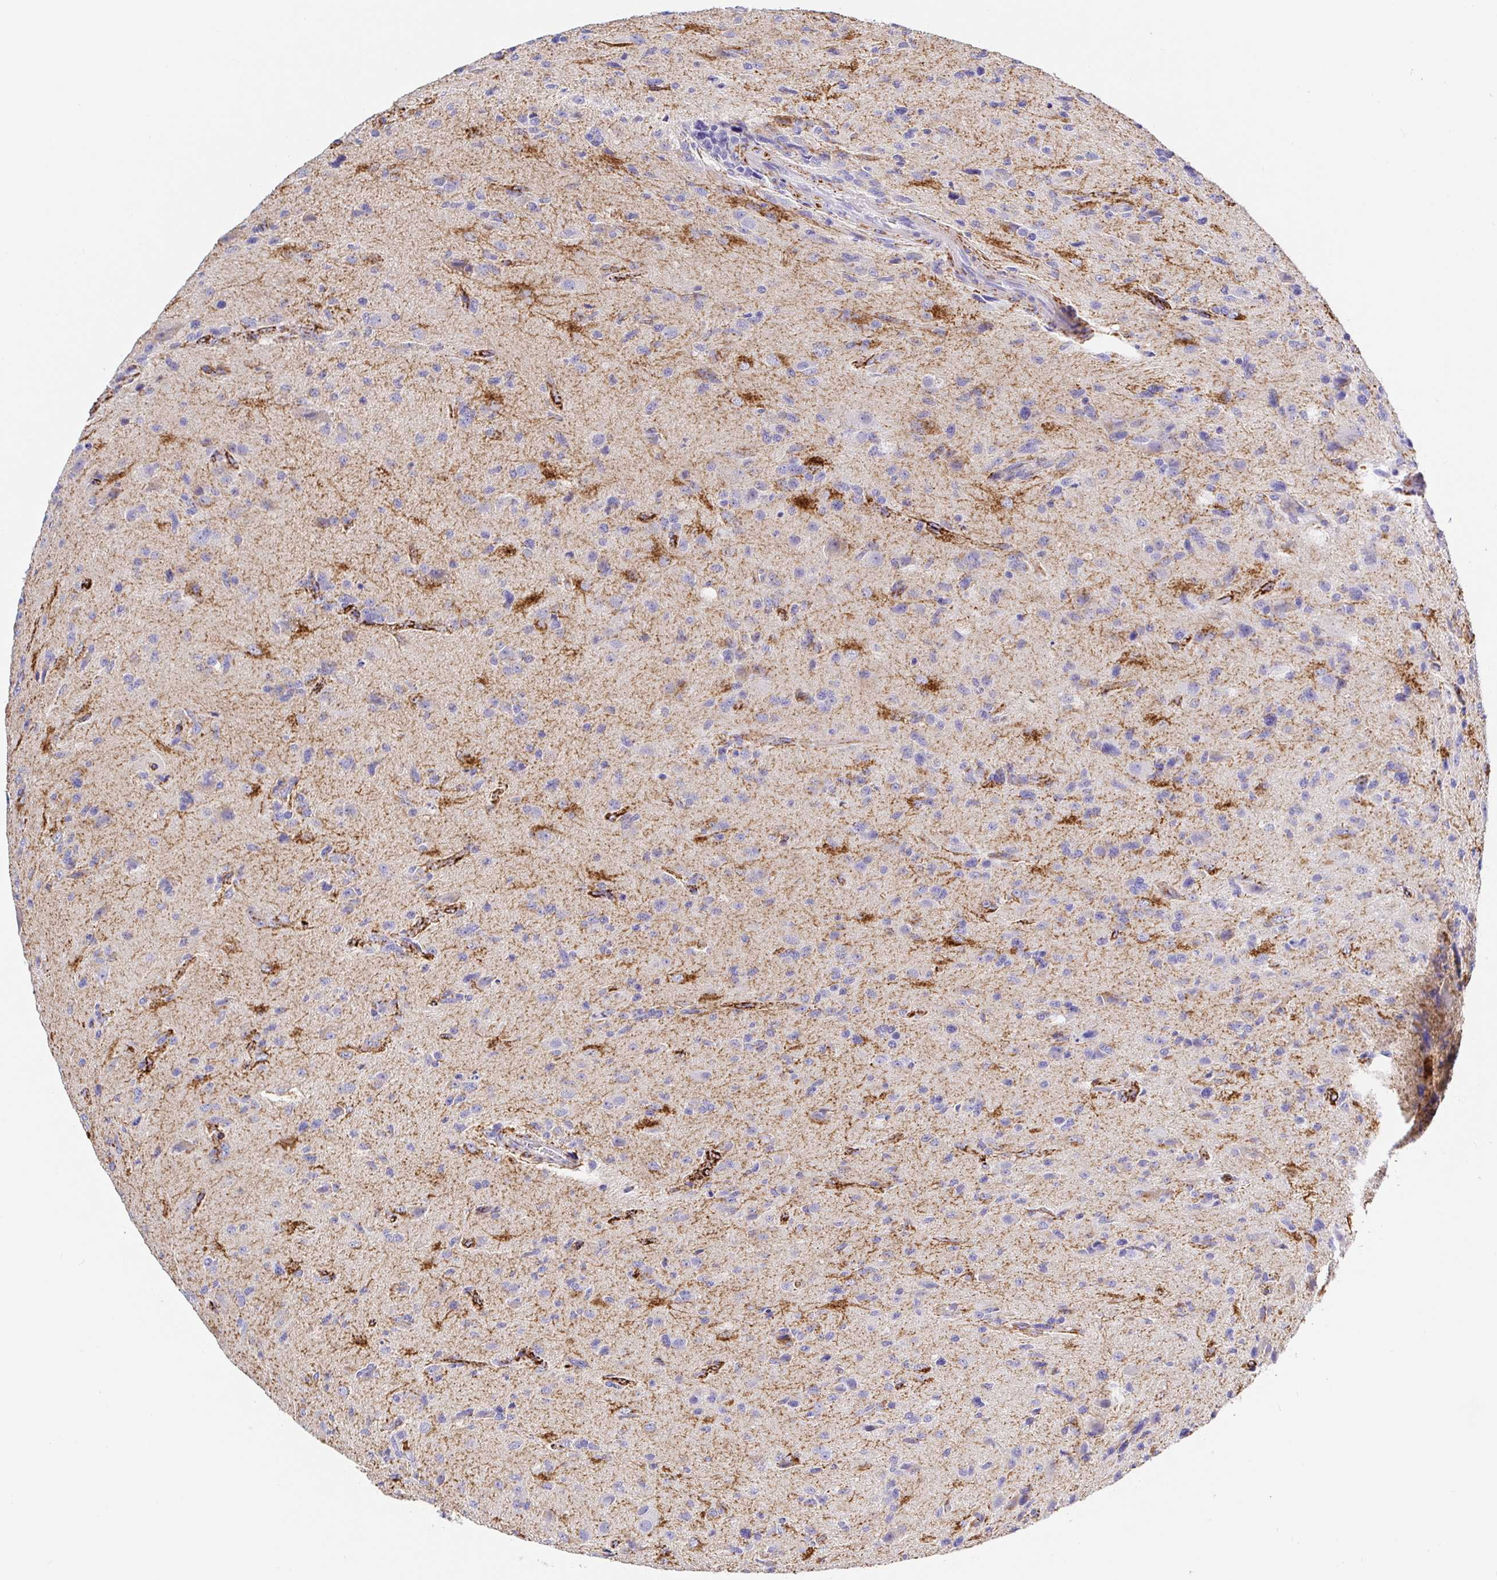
{"staining": {"intensity": "weak", "quantity": "<25%", "location": "cytoplasmic/membranous"}, "tissue": "glioma", "cell_type": "Tumor cells", "image_type": "cancer", "snomed": [{"axis": "morphology", "description": "Glioma, malignant, High grade"}, {"axis": "topography", "description": "Brain"}], "caption": "IHC photomicrograph of human glioma stained for a protein (brown), which demonstrates no expression in tumor cells. (DAB IHC visualized using brightfield microscopy, high magnification).", "gene": "MAOA", "patient": {"sex": "male", "age": 68}}